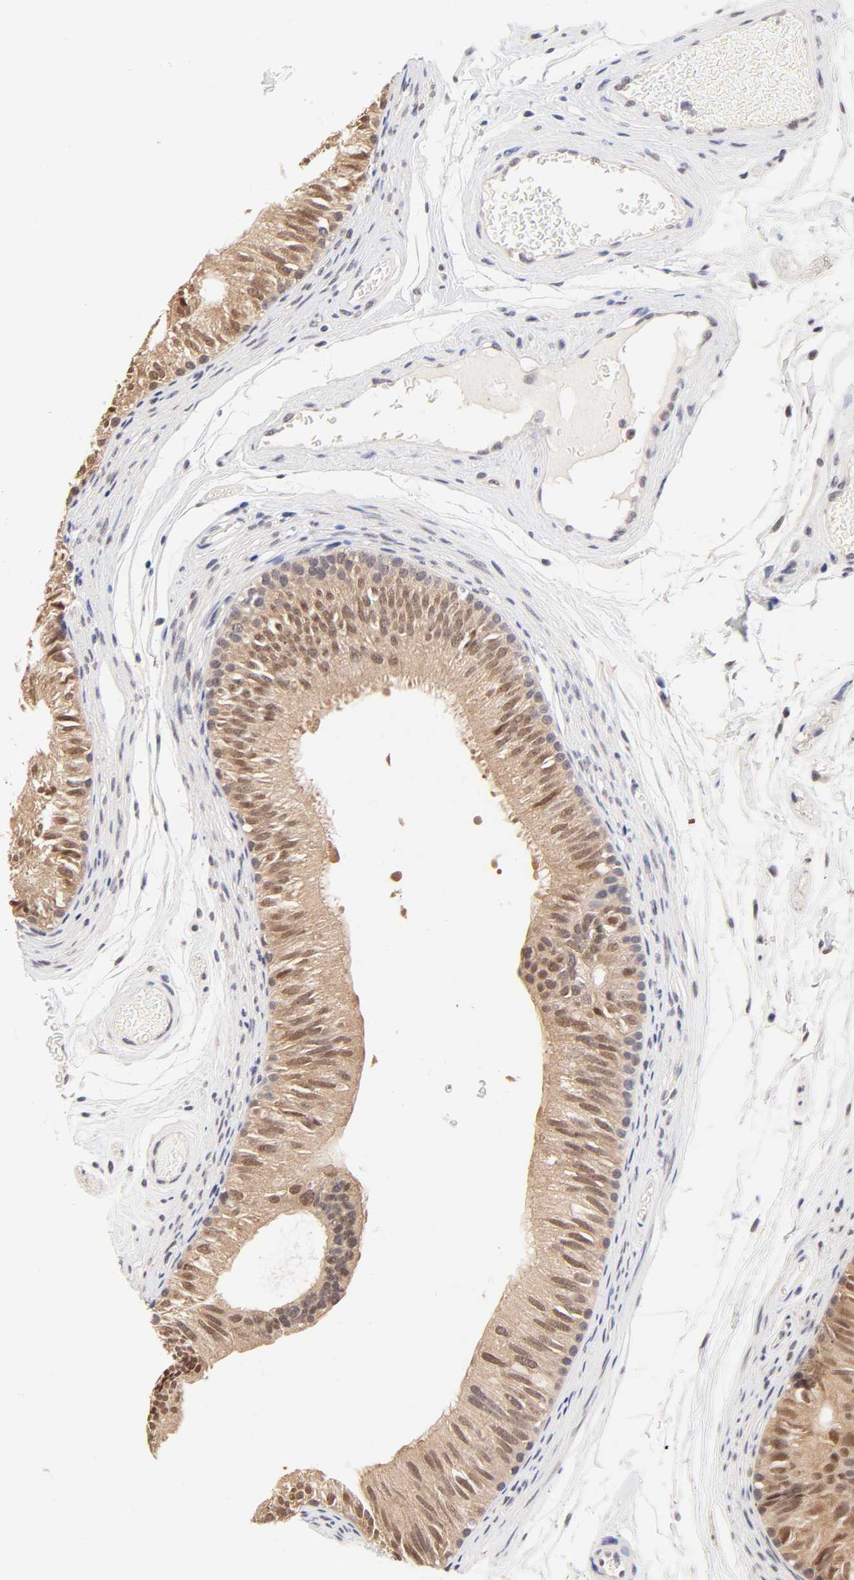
{"staining": {"intensity": "moderate", "quantity": ">75%", "location": "cytoplasmic/membranous,nuclear"}, "tissue": "epididymis", "cell_type": "Glandular cells", "image_type": "normal", "snomed": [{"axis": "morphology", "description": "Normal tissue, NOS"}, {"axis": "topography", "description": "Testis"}, {"axis": "topography", "description": "Epididymis"}], "caption": "Protein staining of benign epididymis demonstrates moderate cytoplasmic/membranous,nuclear staining in about >75% of glandular cells.", "gene": "TXNL1", "patient": {"sex": "male", "age": 36}}